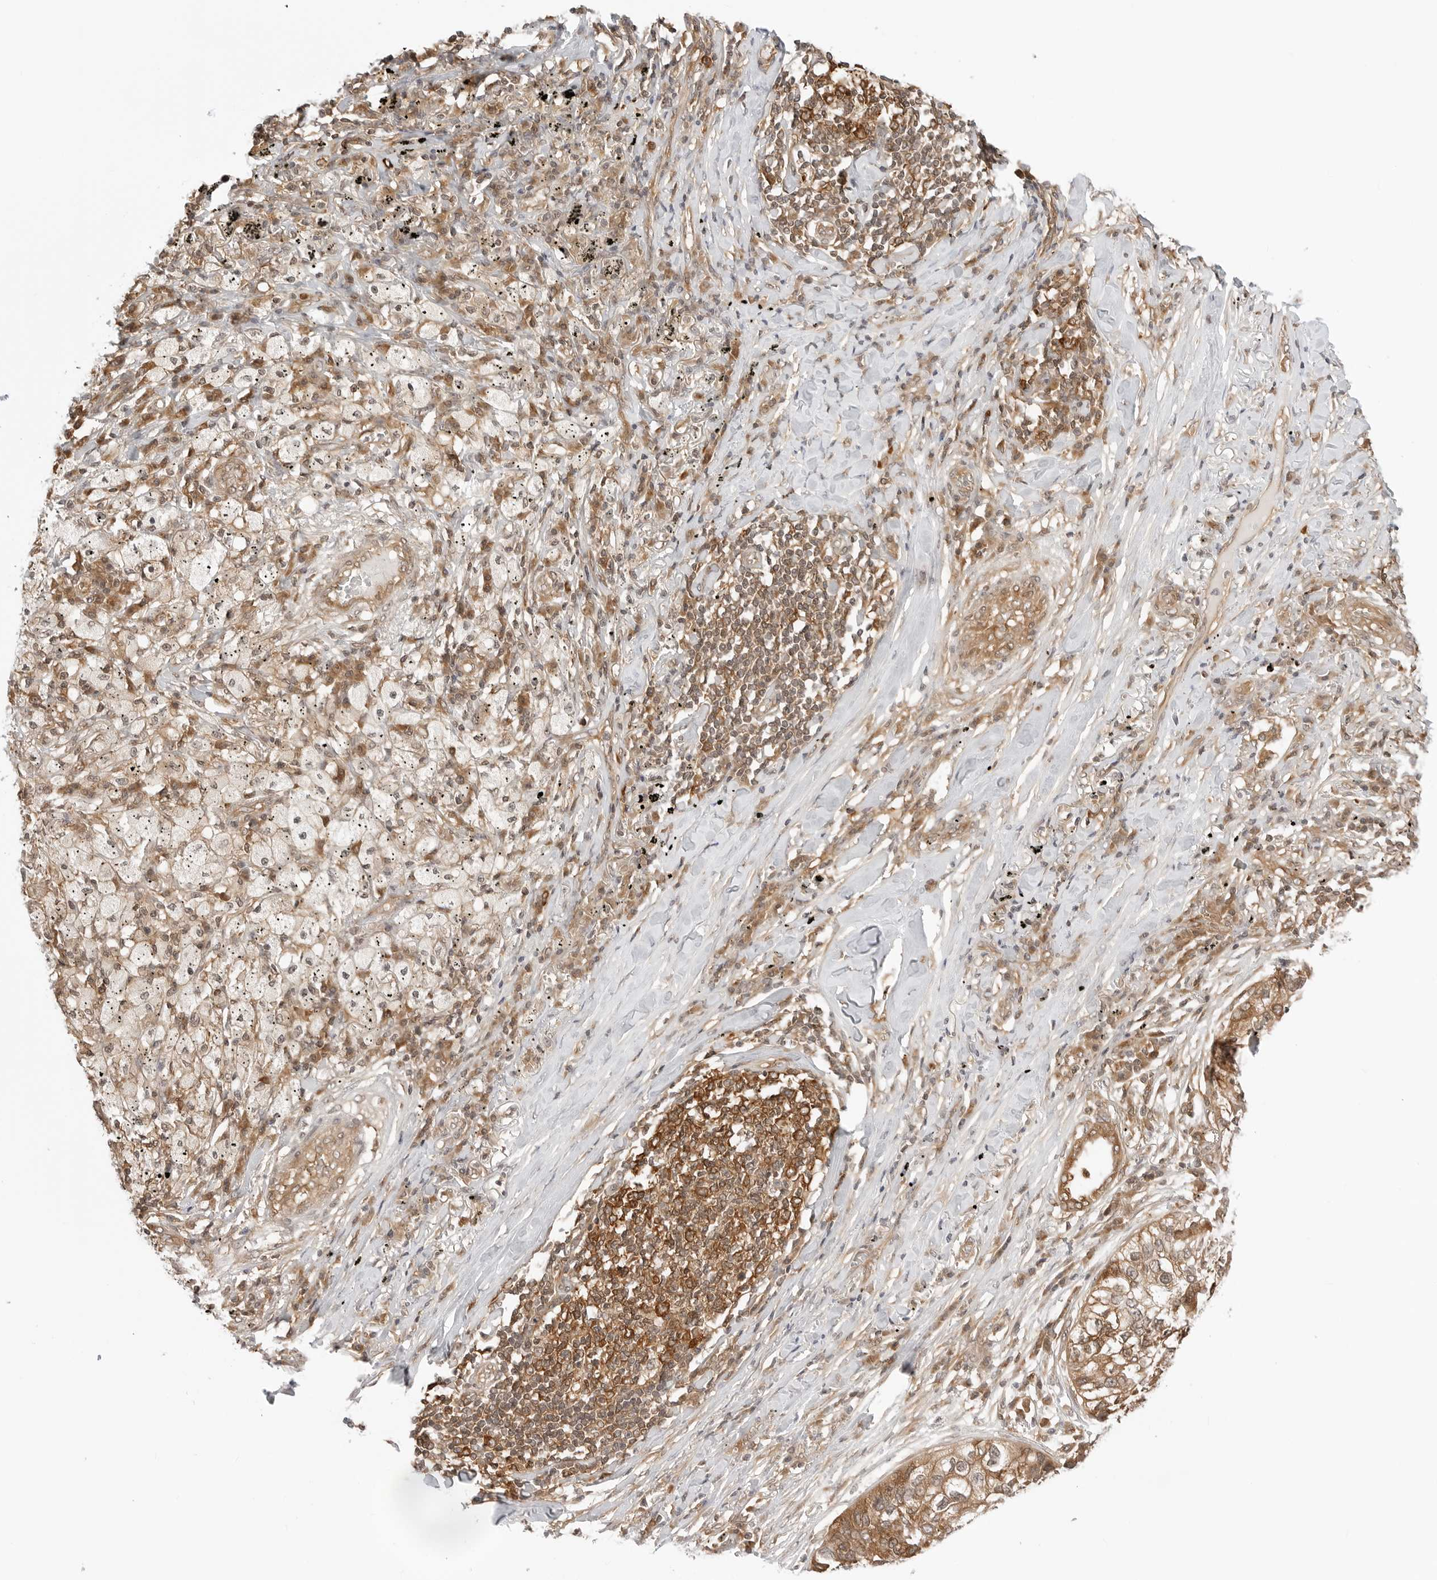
{"staining": {"intensity": "moderate", "quantity": ">75%", "location": "cytoplasmic/membranous"}, "tissue": "lung cancer", "cell_type": "Tumor cells", "image_type": "cancer", "snomed": [{"axis": "morphology", "description": "Squamous cell carcinoma, NOS"}, {"axis": "topography", "description": "Lung"}], "caption": "Lung cancer tissue displays moderate cytoplasmic/membranous expression in about >75% of tumor cells, visualized by immunohistochemistry.", "gene": "NUDC", "patient": {"sex": "female", "age": 63}}